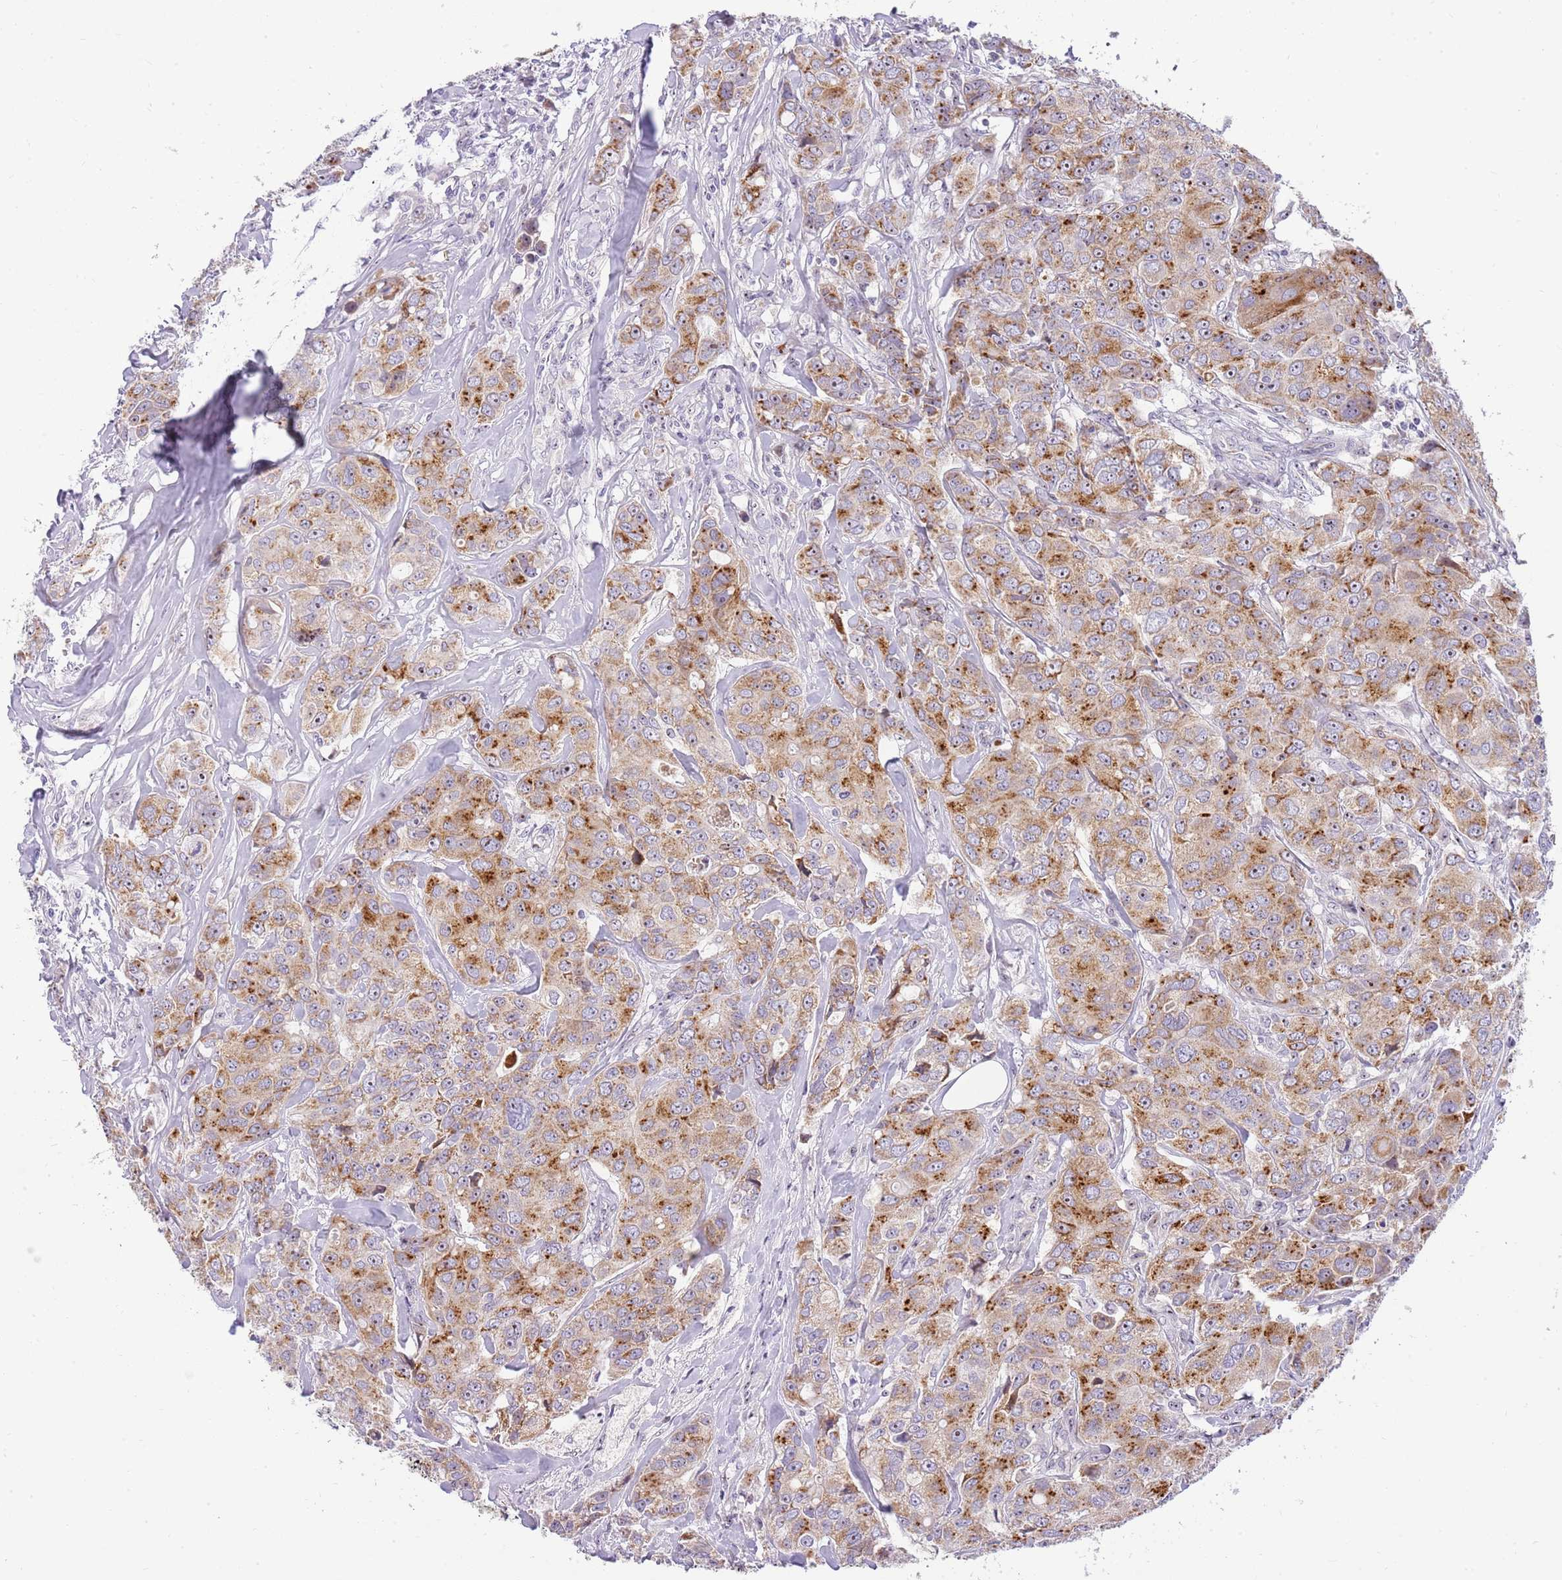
{"staining": {"intensity": "moderate", "quantity": ">75%", "location": "cytoplasmic/membranous"}, "tissue": "breast cancer", "cell_type": "Tumor cells", "image_type": "cancer", "snomed": [{"axis": "morphology", "description": "Duct carcinoma"}, {"axis": "topography", "description": "Breast"}], "caption": "High-power microscopy captured an immunohistochemistry histopathology image of intraductal carcinoma (breast), revealing moderate cytoplasmic/membranous expression in about >75% of tumor cells.", "gene": "DNAJA3", "patient": {"sex": "female", "age": 43}}